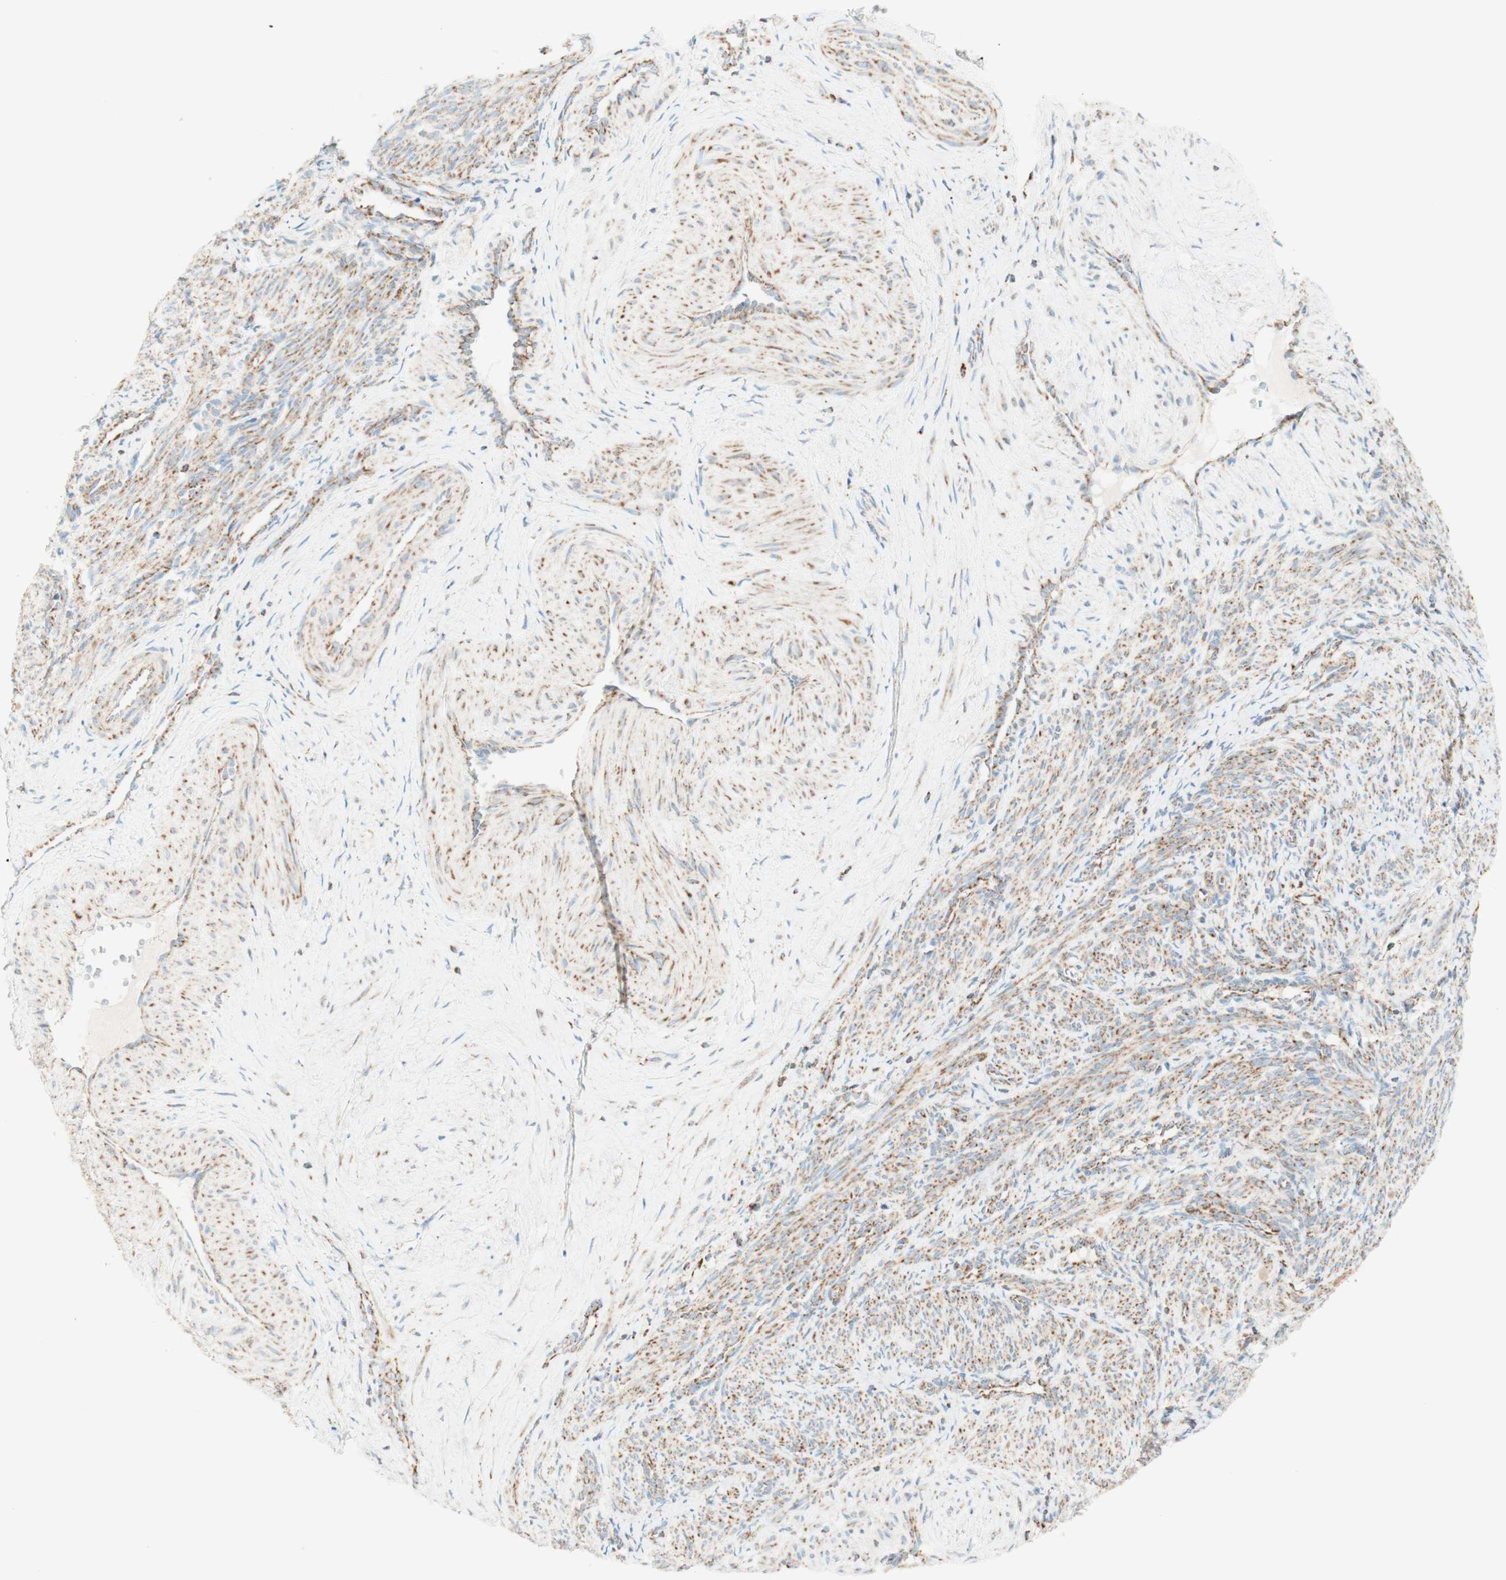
{"staining": {"intensity": "weak", "quantity": ">75%", "location": "cytoplasmic/membranous"}, "tissue": "smooth muscle", "cell_type": "Smooth muscle cells", "image_type": "normal", "snomed": [{"axis": "morphology", "description": "Normal tissue, NOS"}, {"axis": "topography", "description": "Endometrium"}], "caption": "IHC of unremarkable smooth muscle exhibits low levels of weak cytoplasmic/membranous positivity in about >75% of smooth muscle cells.", "gene": "TOMM20", "patient": {"sex": "female", "age": 33}}